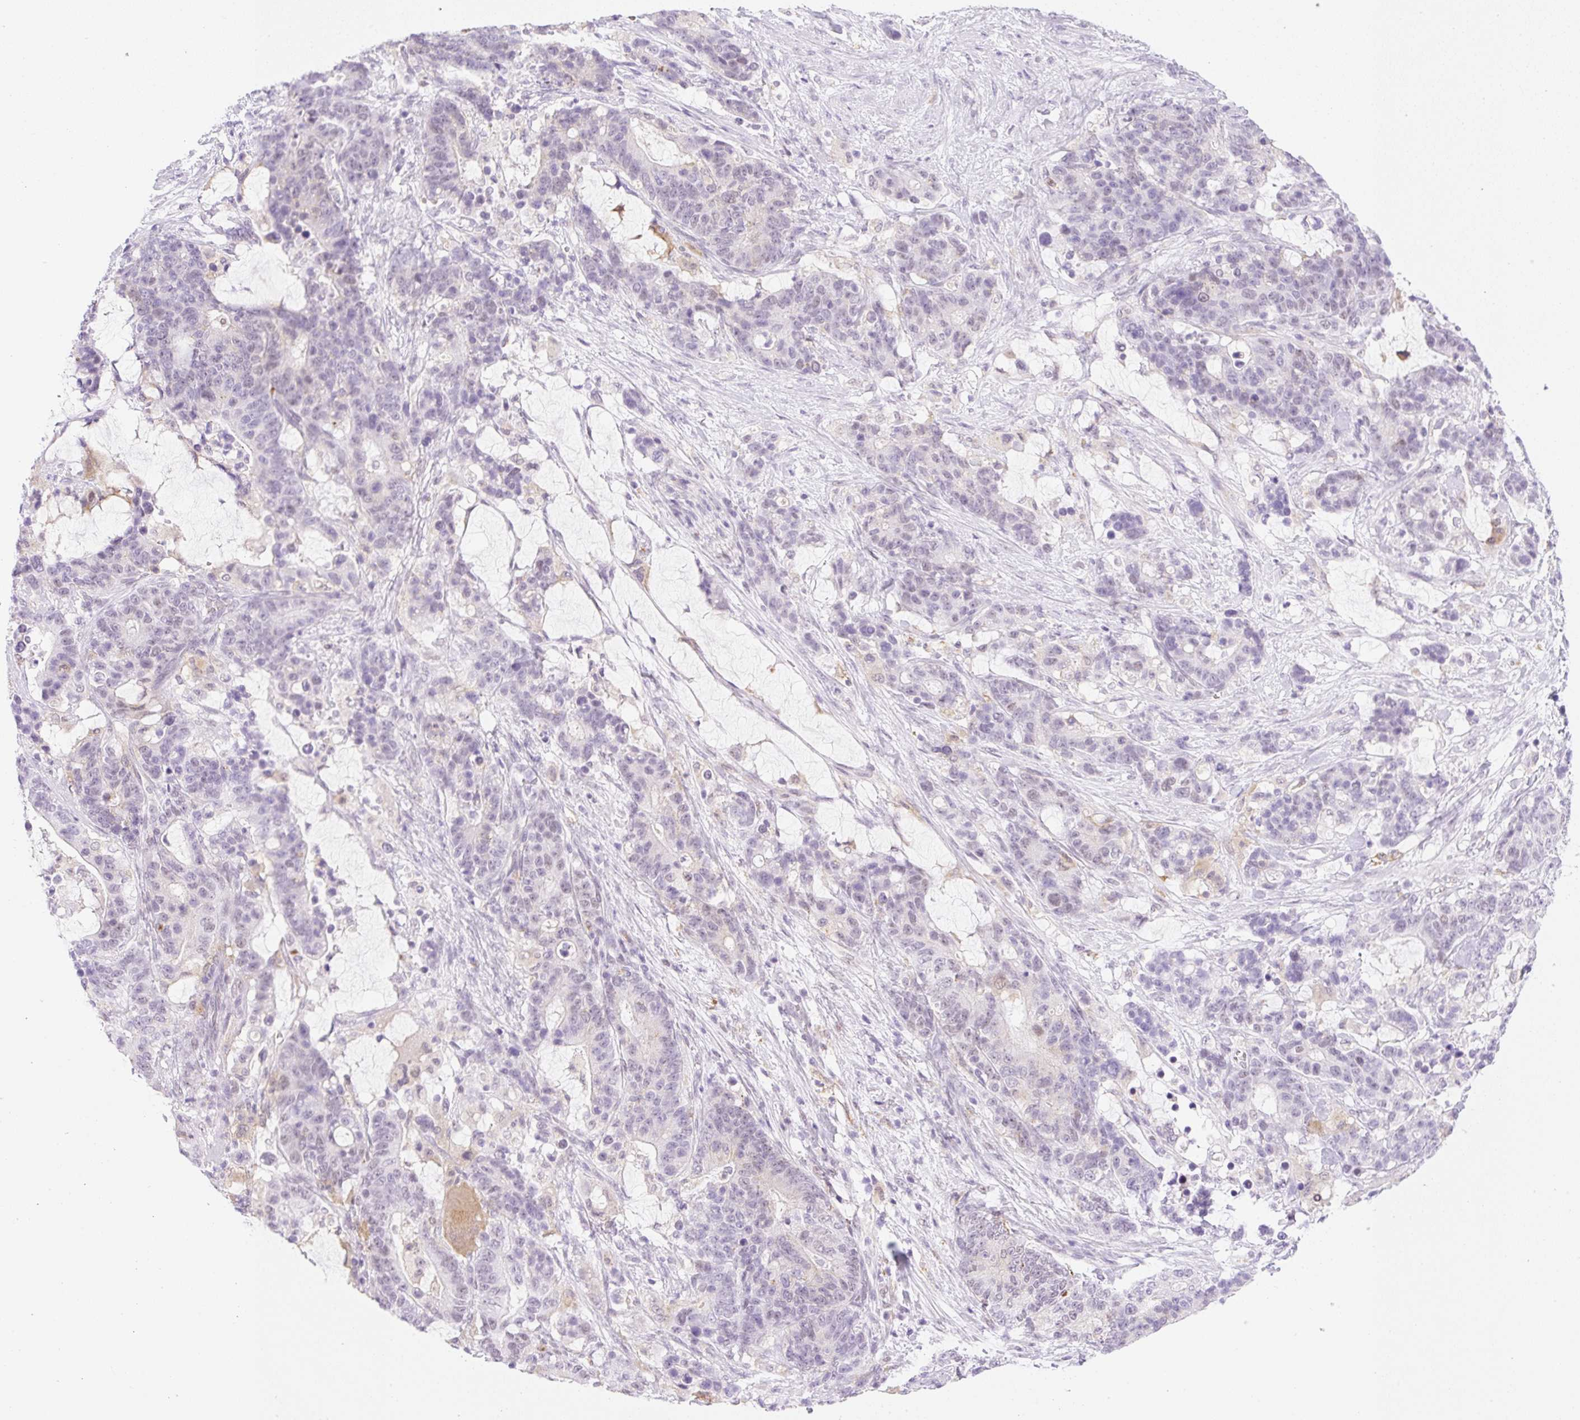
{"staining": {"intensity": "weak", "quantity": "<25%", "location": "nuclear"}, "tissue": "stomach cancer", "cell_type": "Tumor cells", "image_type": "cancer", "snomed": [{"axis": "morphology", "description": "Normal tissue, NOS"}, {"axis": "morphology", "description": "Adenocarcinoma, NOS"}, {"axis": "topography", "description": "Stomach"}], "caption": "Protein analysis of stomach cancer displays no significant expression in tumor cells.", "gene": "PALM3", "patient": {"sex": "female", "age": 64}}